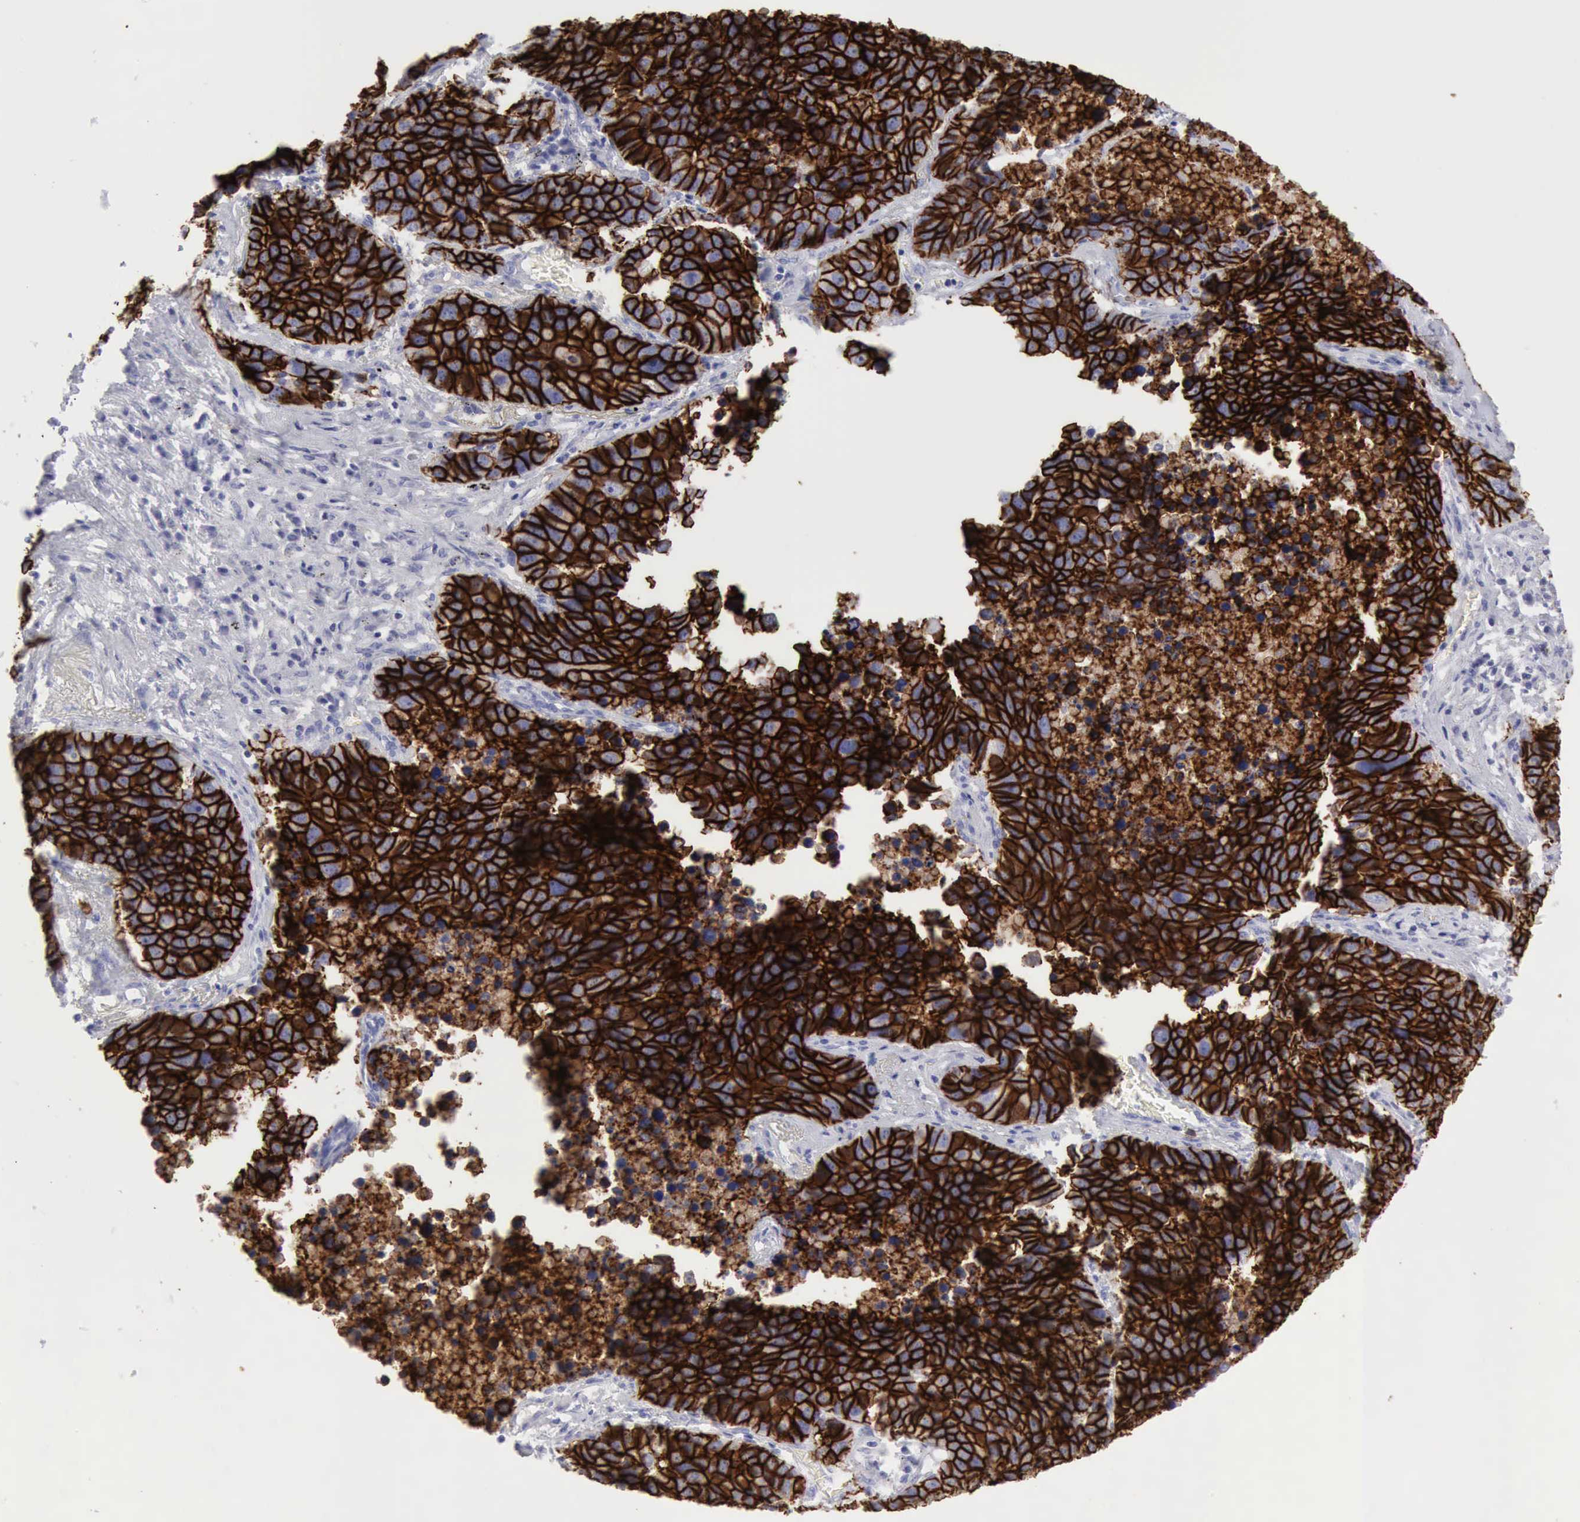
{"staining": {"intensity": "strong", "quantity": ">75%", "location": "cytoplasmic/membranous"}, "tissue": "lung cancer", "cell_type": "Tumor cells", "image_type": "cancer", "snomed": [{"axis": "morphology", "description": "Carcinoid, malignant, NOS"}, {"axis": "topography", "description": "Lung"}], "caption": "Strong cytoplasmic/membranous expression for a protein is seen in approximately >75% of tumor cells of lung cancer (malignant carcinoid) using immunohistochemistry.", "gene": "NCAM1", "patient": {"sex": "male", "age": 60}}